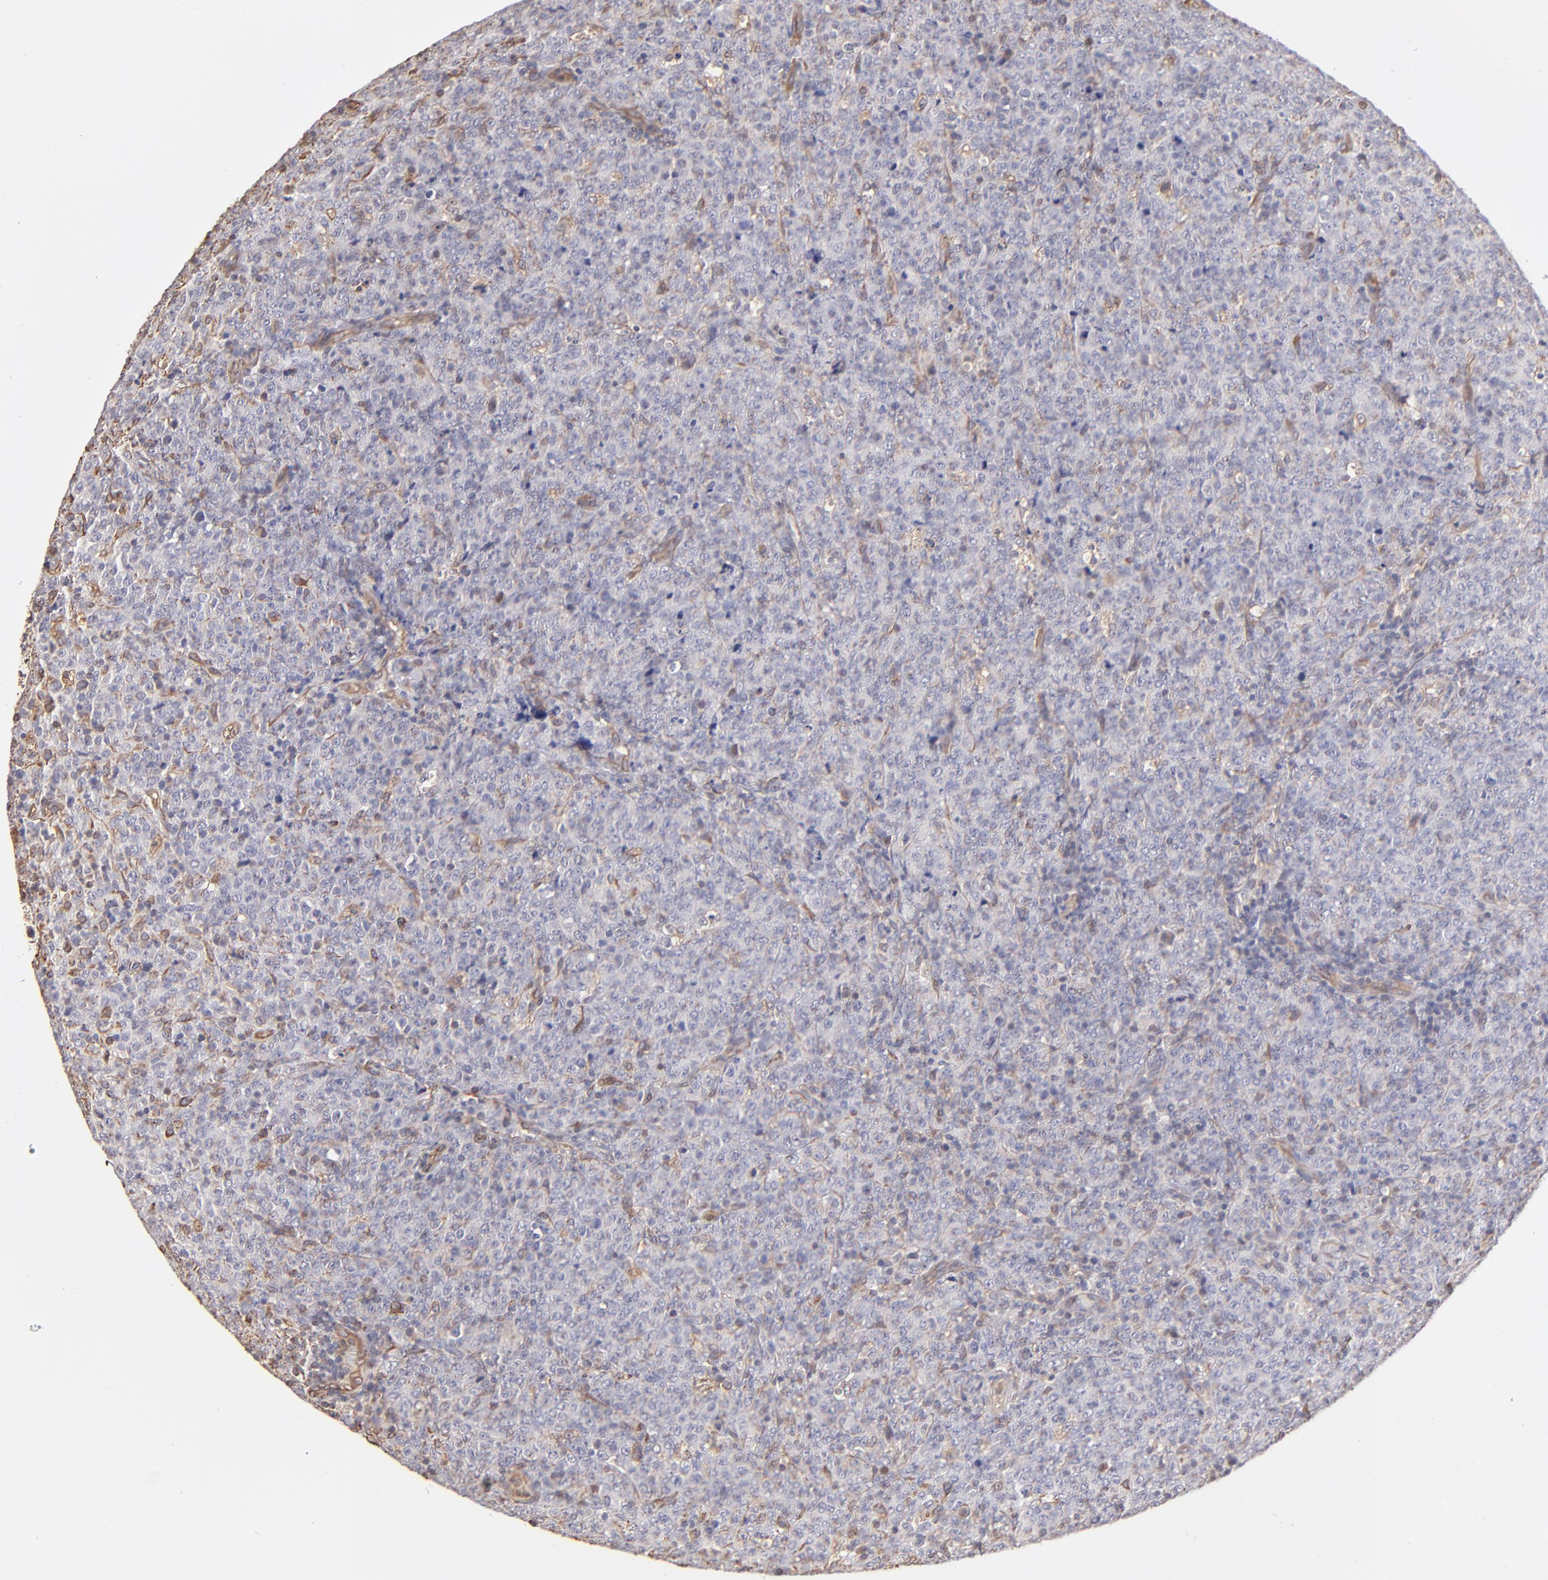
{"staining": {"intensity": "negative", "quantity": "none", "location": "none"}, "tissue": "lymphoma", "cell_type": "Tumor cells", "image_type": "cancer", "snomed": [{"axis": "morphology", "description": "Malignant lymphoma, non-Hodgkin's type, High grade"}, {"axis": "topography", "description": "Tonsil"}], "caption": "High magnification brightfield microscopy of malignant lymphoma, non-Hodgkin's type (high-grade) stained with DAB (brown) and counterstained with hematoxylin (blue): tumor cells show no significant staining. Brightfield microscopy of IHC stained with DAB (brown) and hematoxylin (blue), captured at high magnification.", "gene": "ABCC1", "patient": {"sex": "female", "age": 36}}